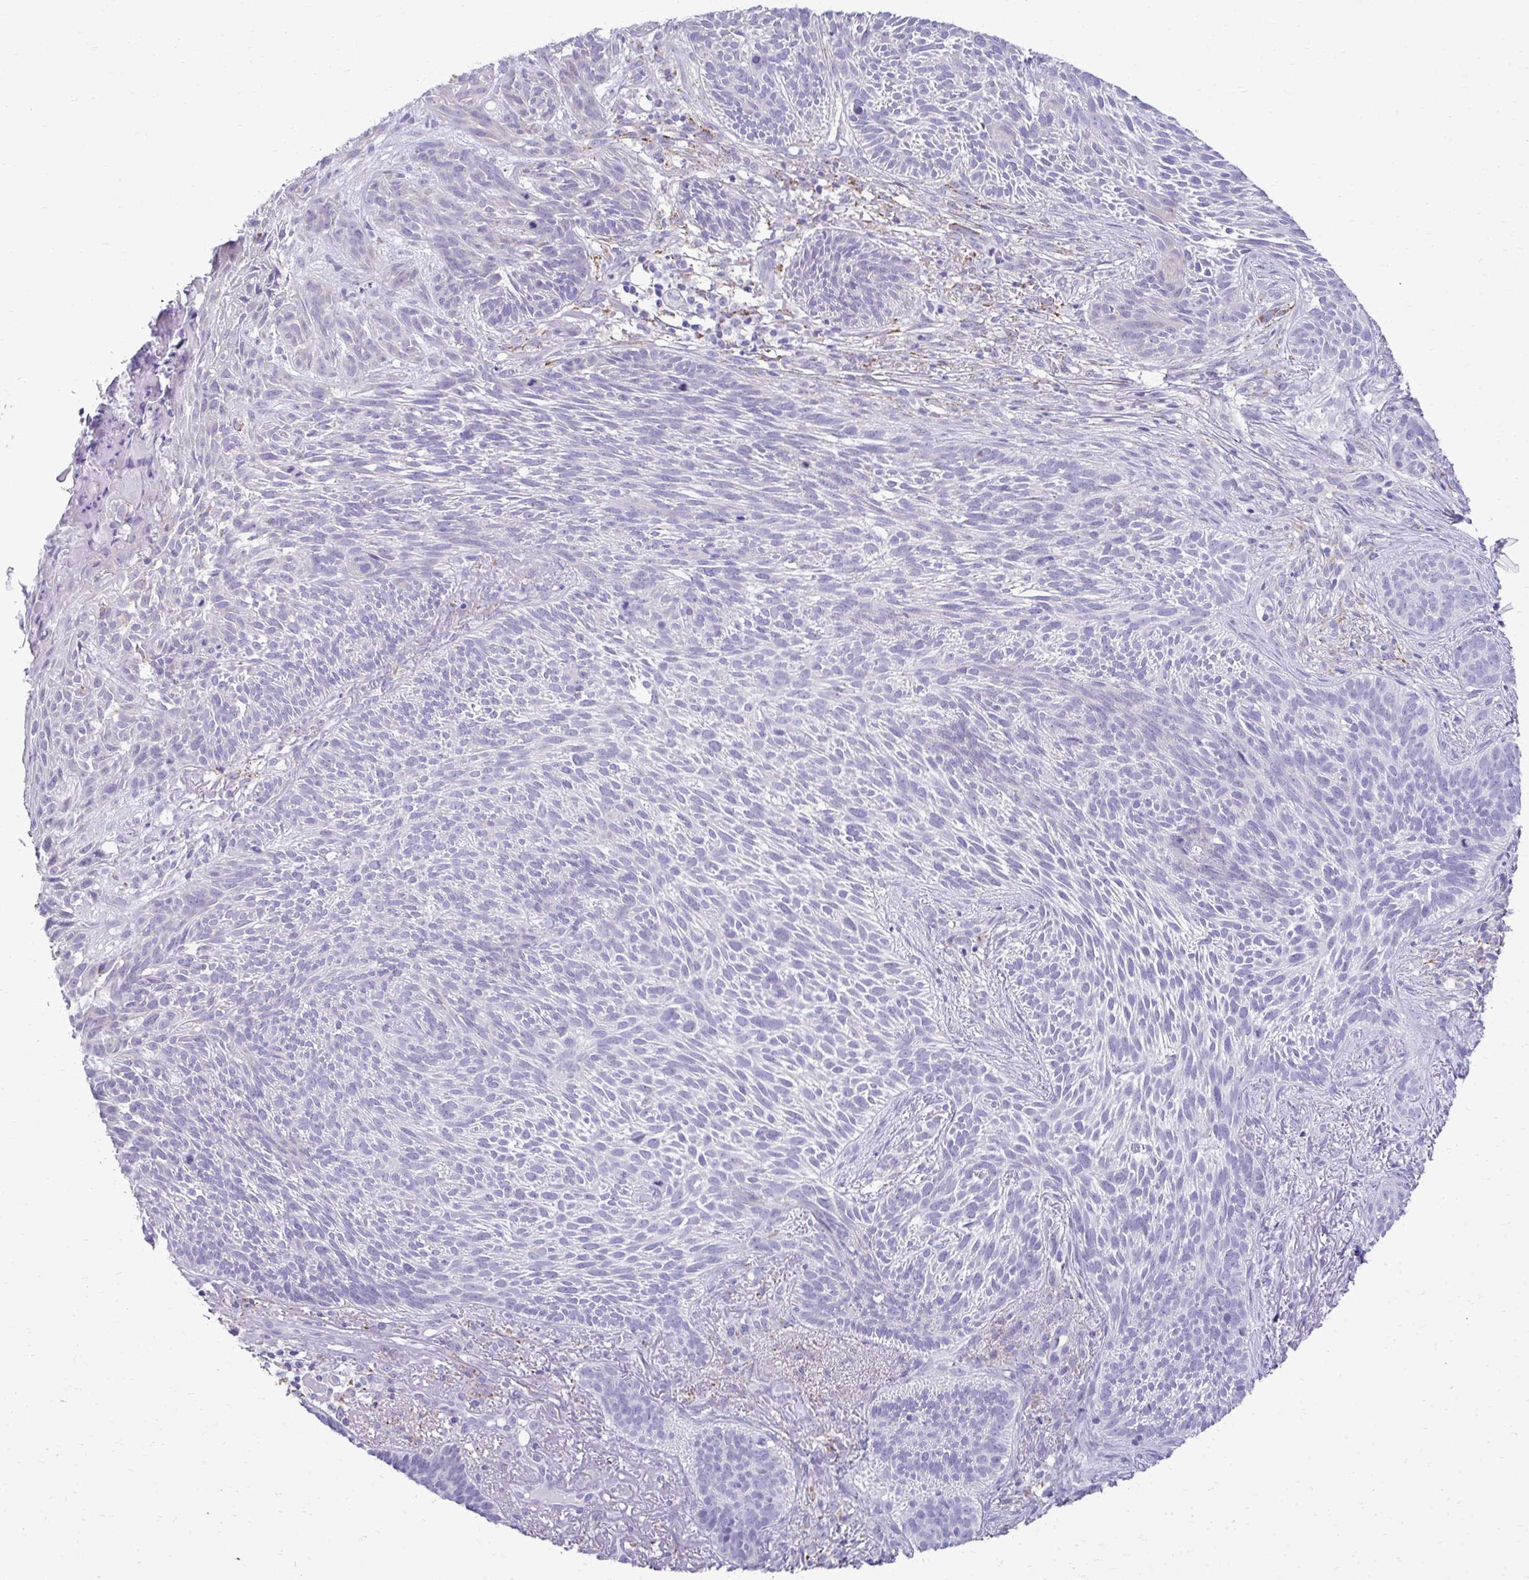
{"staining": {"intensity": "negative", "quantity": "none", "location": "none"}, "tissue": "skin cancer", "cell_type": "Tumor cells", "image_type": "cancer", "snomed": [{"axis": "morphology", "description": "Basal cell carcinoma"}, {"axis": "topography", "description": "Skin"}], "caption": "This is an IHC photomicrograph of human skin cancer (basal cell carcinoma). There is no positivity in tumor cells.", "gene": "AIG1", "patient": {"sex": "female", "age": 78}}